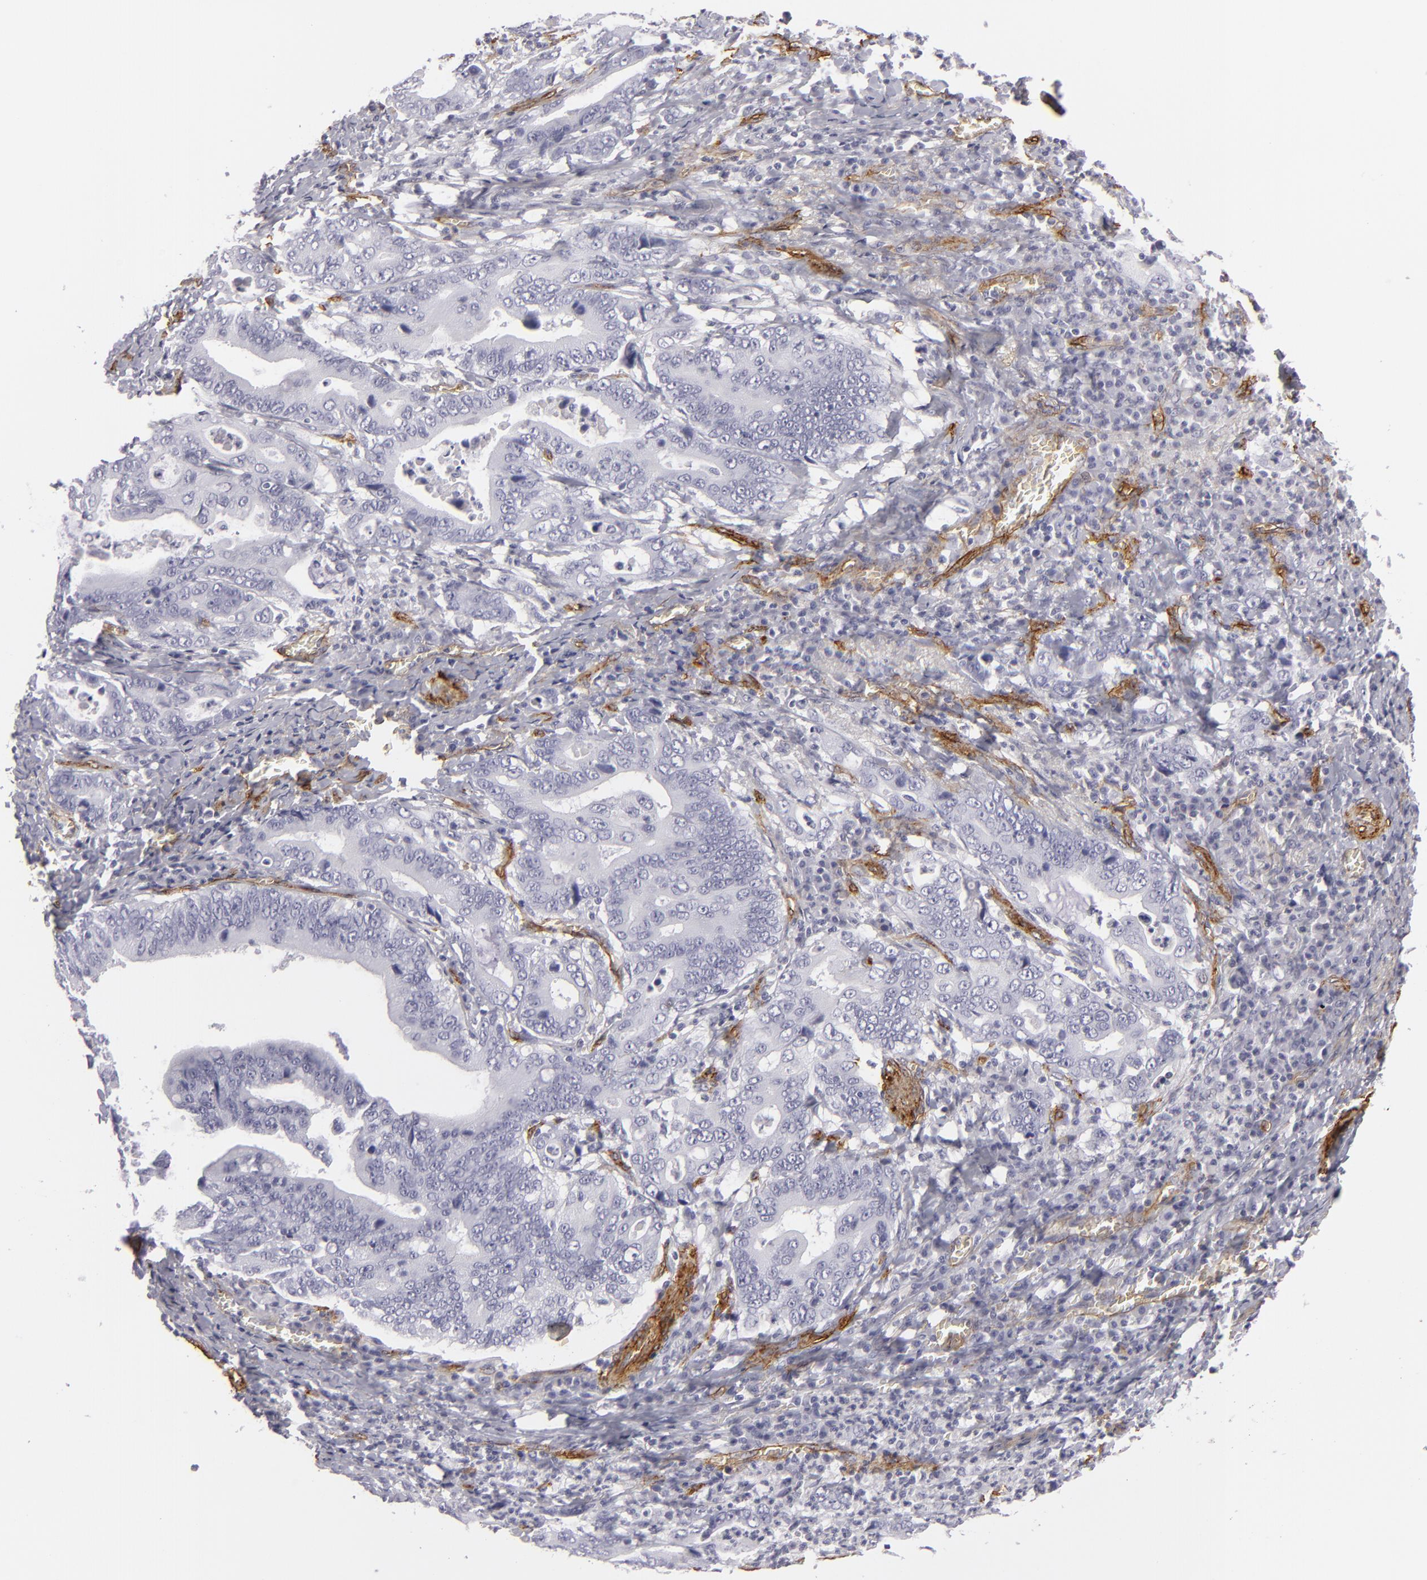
{"staining": {"intensity": "negative", "quantity": "none", "location": "none"}, "tissue": "stomach cancer", "cell_type": "Tumor cells", "image_type": "cancer", "snomed": [{"axis": "morphology", "description": "Adenocarcinoma, NOS"}, {"axis": "topography", "description": "Stomach, upper"}], "caption": "An IHC photomicrograph of stomach adenocarcinoma is shown. There is no staining in tumor cells of stomach adenocarcinoma. Brightfield microscopy of immunohistochemistry stained with DAB (brown) and hematoxylin (blue), captured at high magnification.", "gene": "MCAM", "patient": {"sex": "male", "age": 63}}